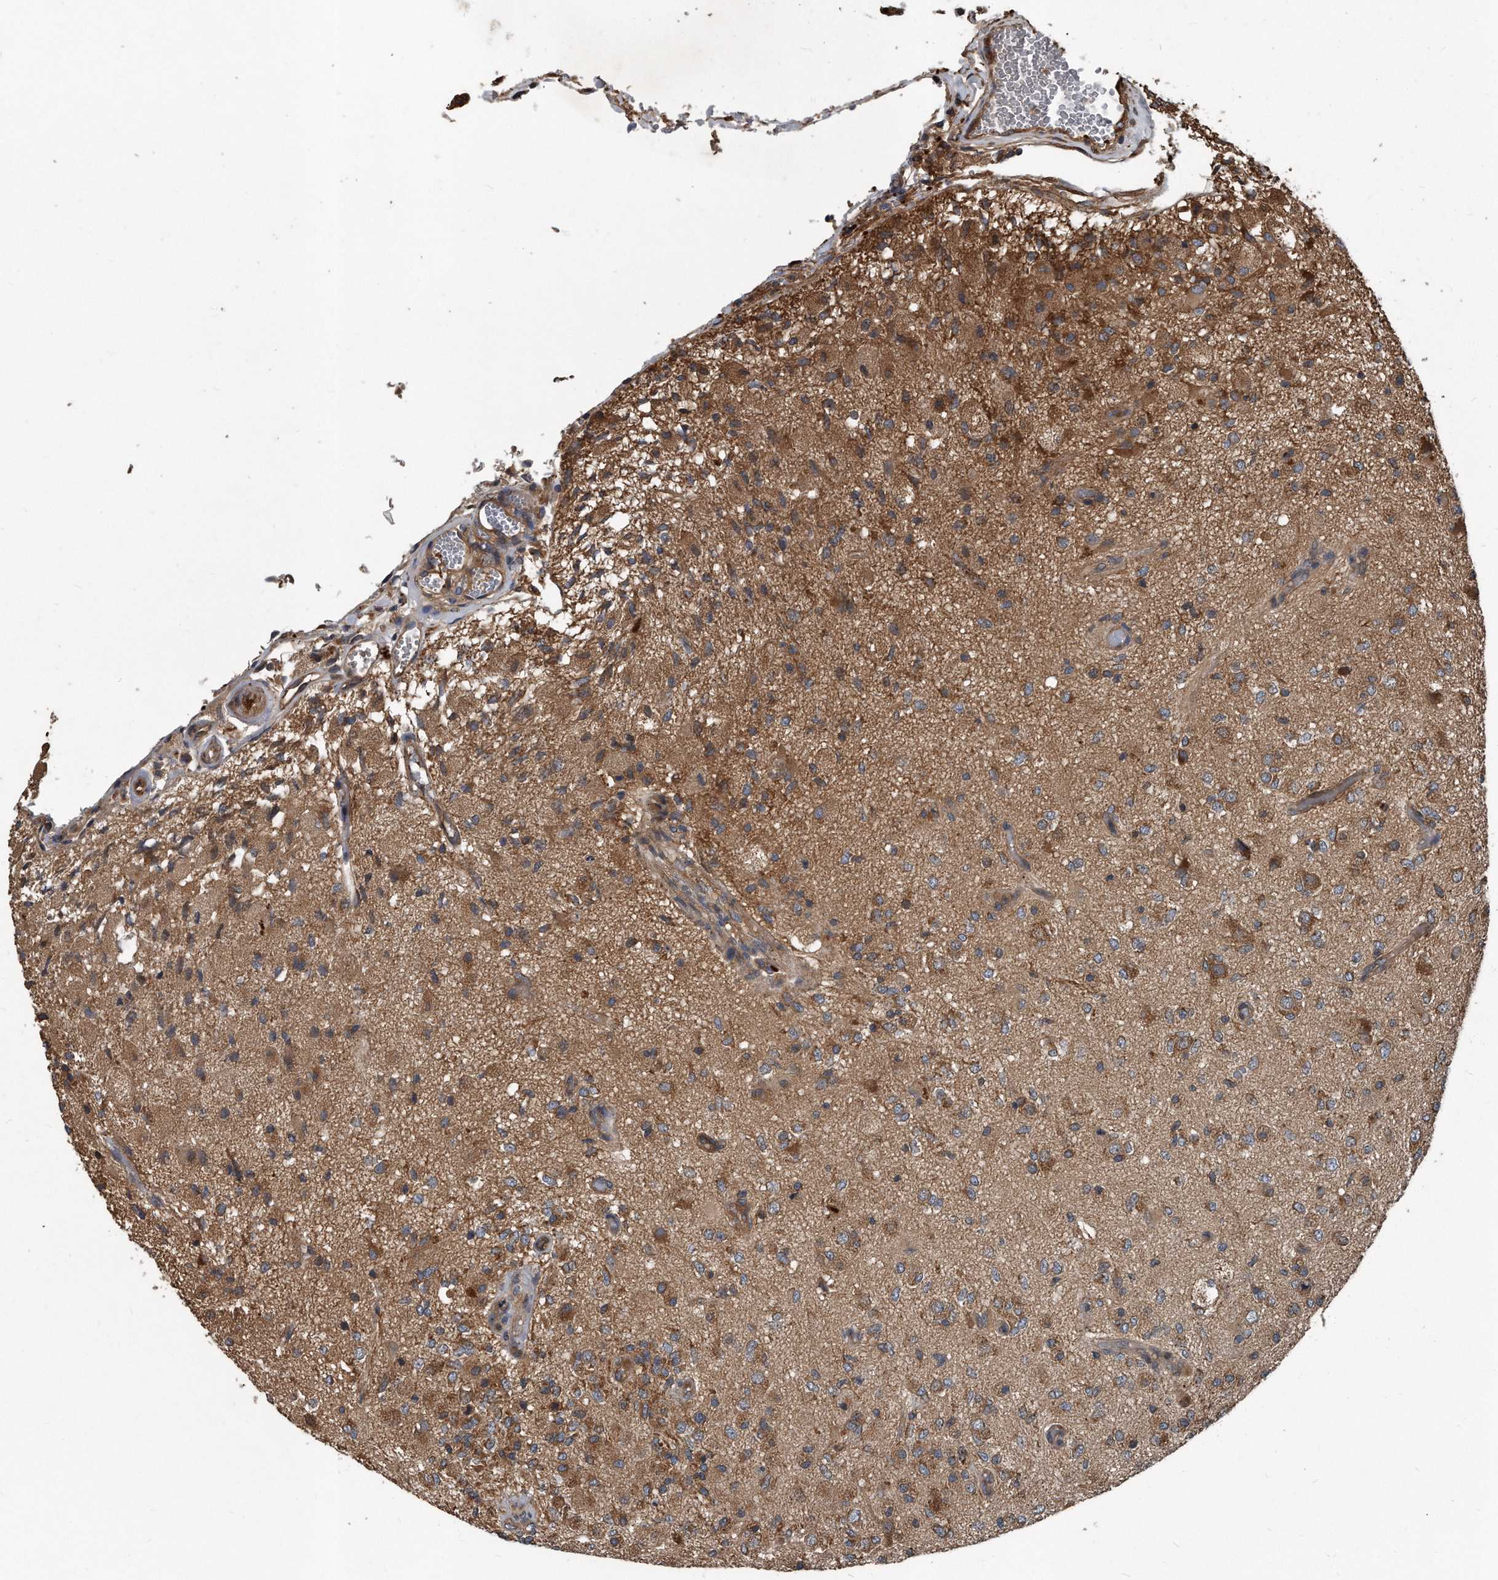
{"staining": {"intensity": "moderate", "quantity": ">75%", "location": "cytoplasmic/membranous"}, "tissue": "glioma", "cell_type": "Tumor cells", "image_type": "cancer", "snomed": [{"axis": "morphology", "description": "Normal tissue, NOS"}, {"axis": "morphology", "description": "Glioma, malignant, High grade"}, {"axis": "topography", "description": "Cerebral cortex"}], "caption": "A medium amount of moderate cytoplasmic/membranous positivity is identified in about >75% of tumor cells in glioma tissue.", "gene": "FAM136A", "patient": {"sex": "male", "age": 77}}